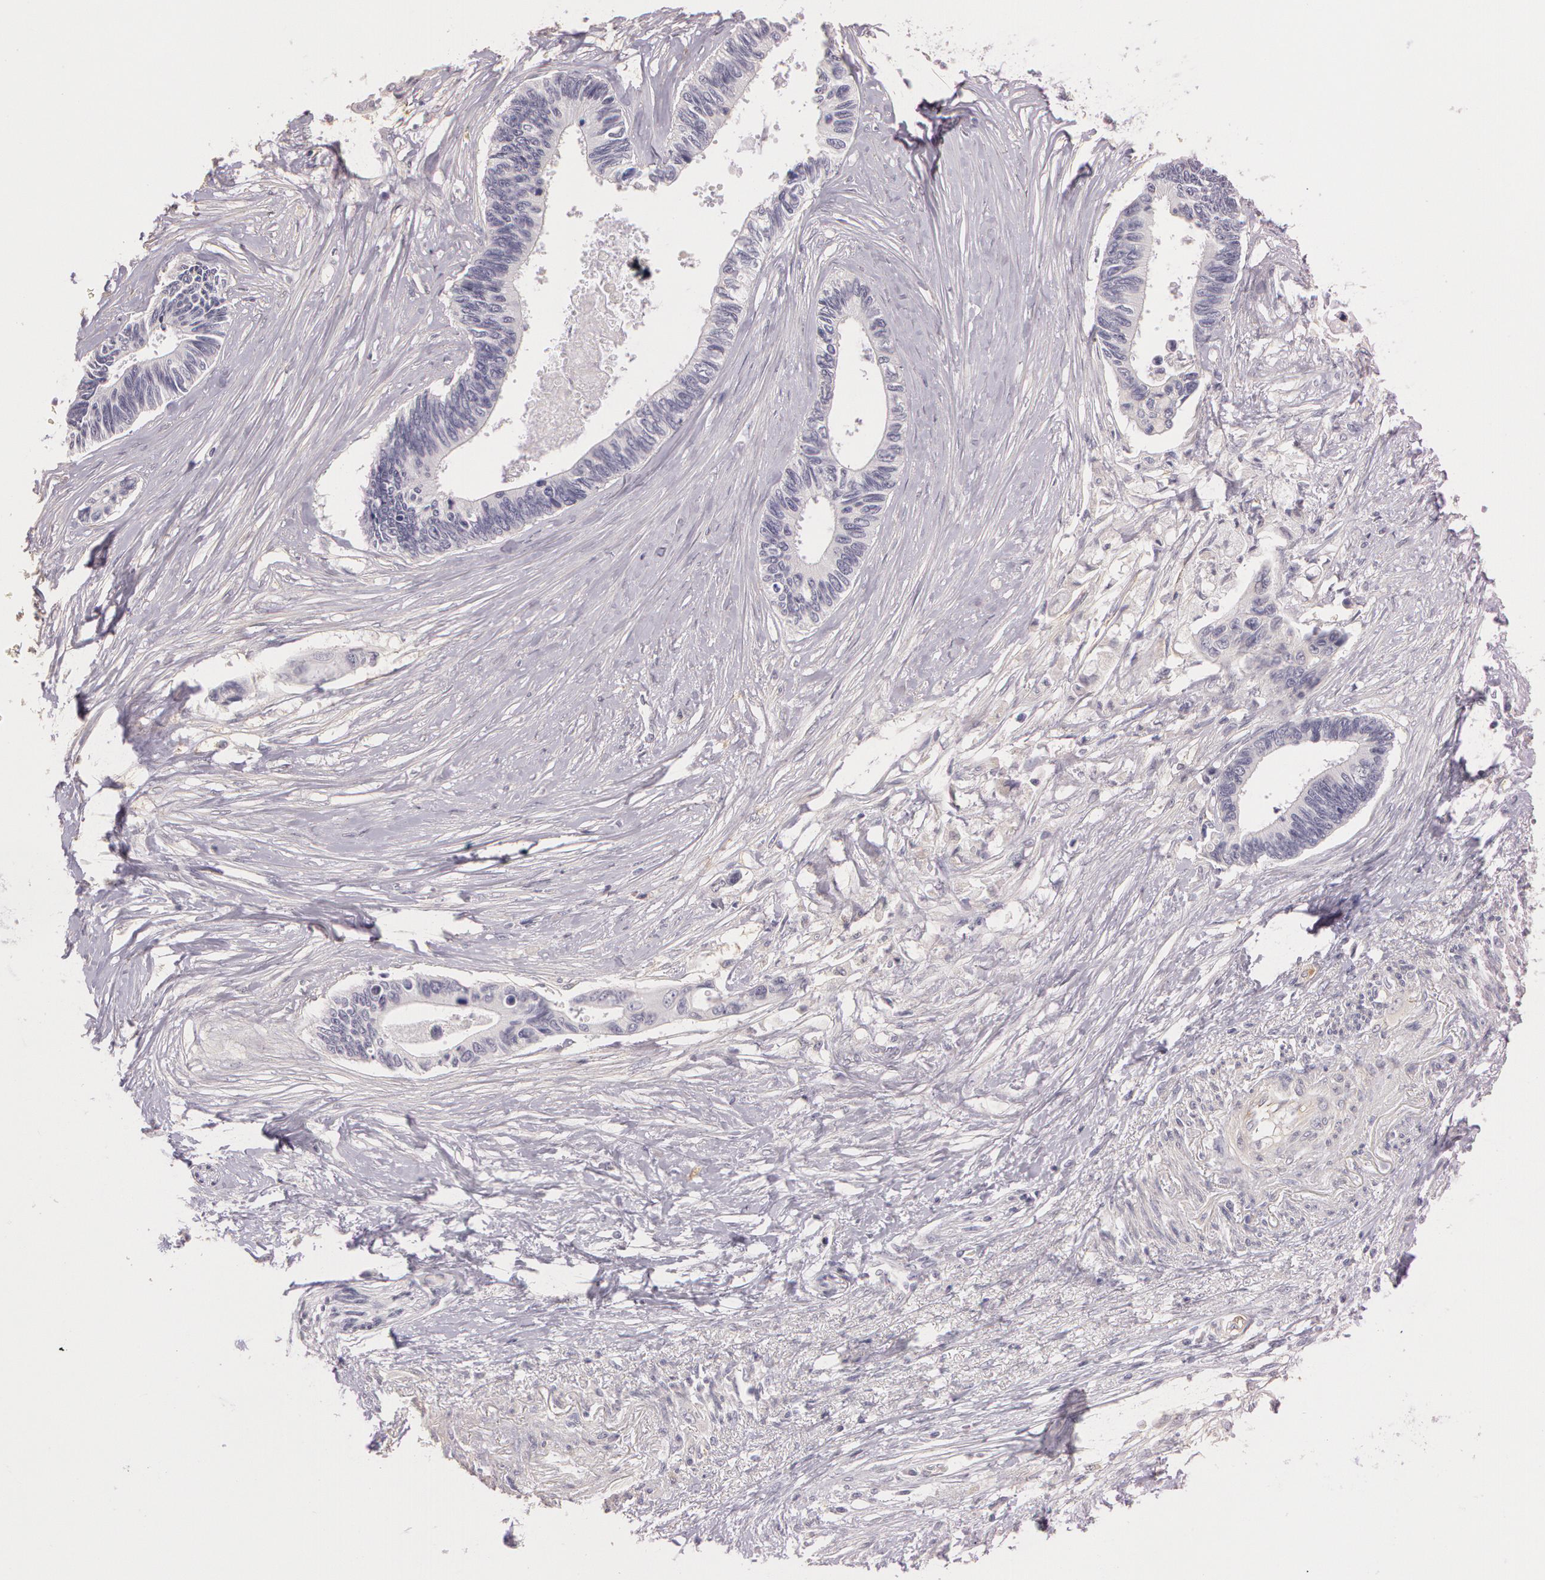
{"staining": {"intensity": "negative", "quantity": "none", "location": "none"}, "tissue": "pancreatic cancer", "cell_type": "Tumor cells", "image_type": "cancer", "snomed": [{"axis": "morphology", "description": "Adenocarcinoma, NOS"}, {"axis": "topography", "description": "Pancreas"}], "caption": "DAB (3,3'-diaminobenzidine) immunohistochemical staining of human pancreatic adenocarcinoma shows no significant expression in tumor cells.", "gene": "G2E3", "patient": {"sex": "female", "age": 70}}